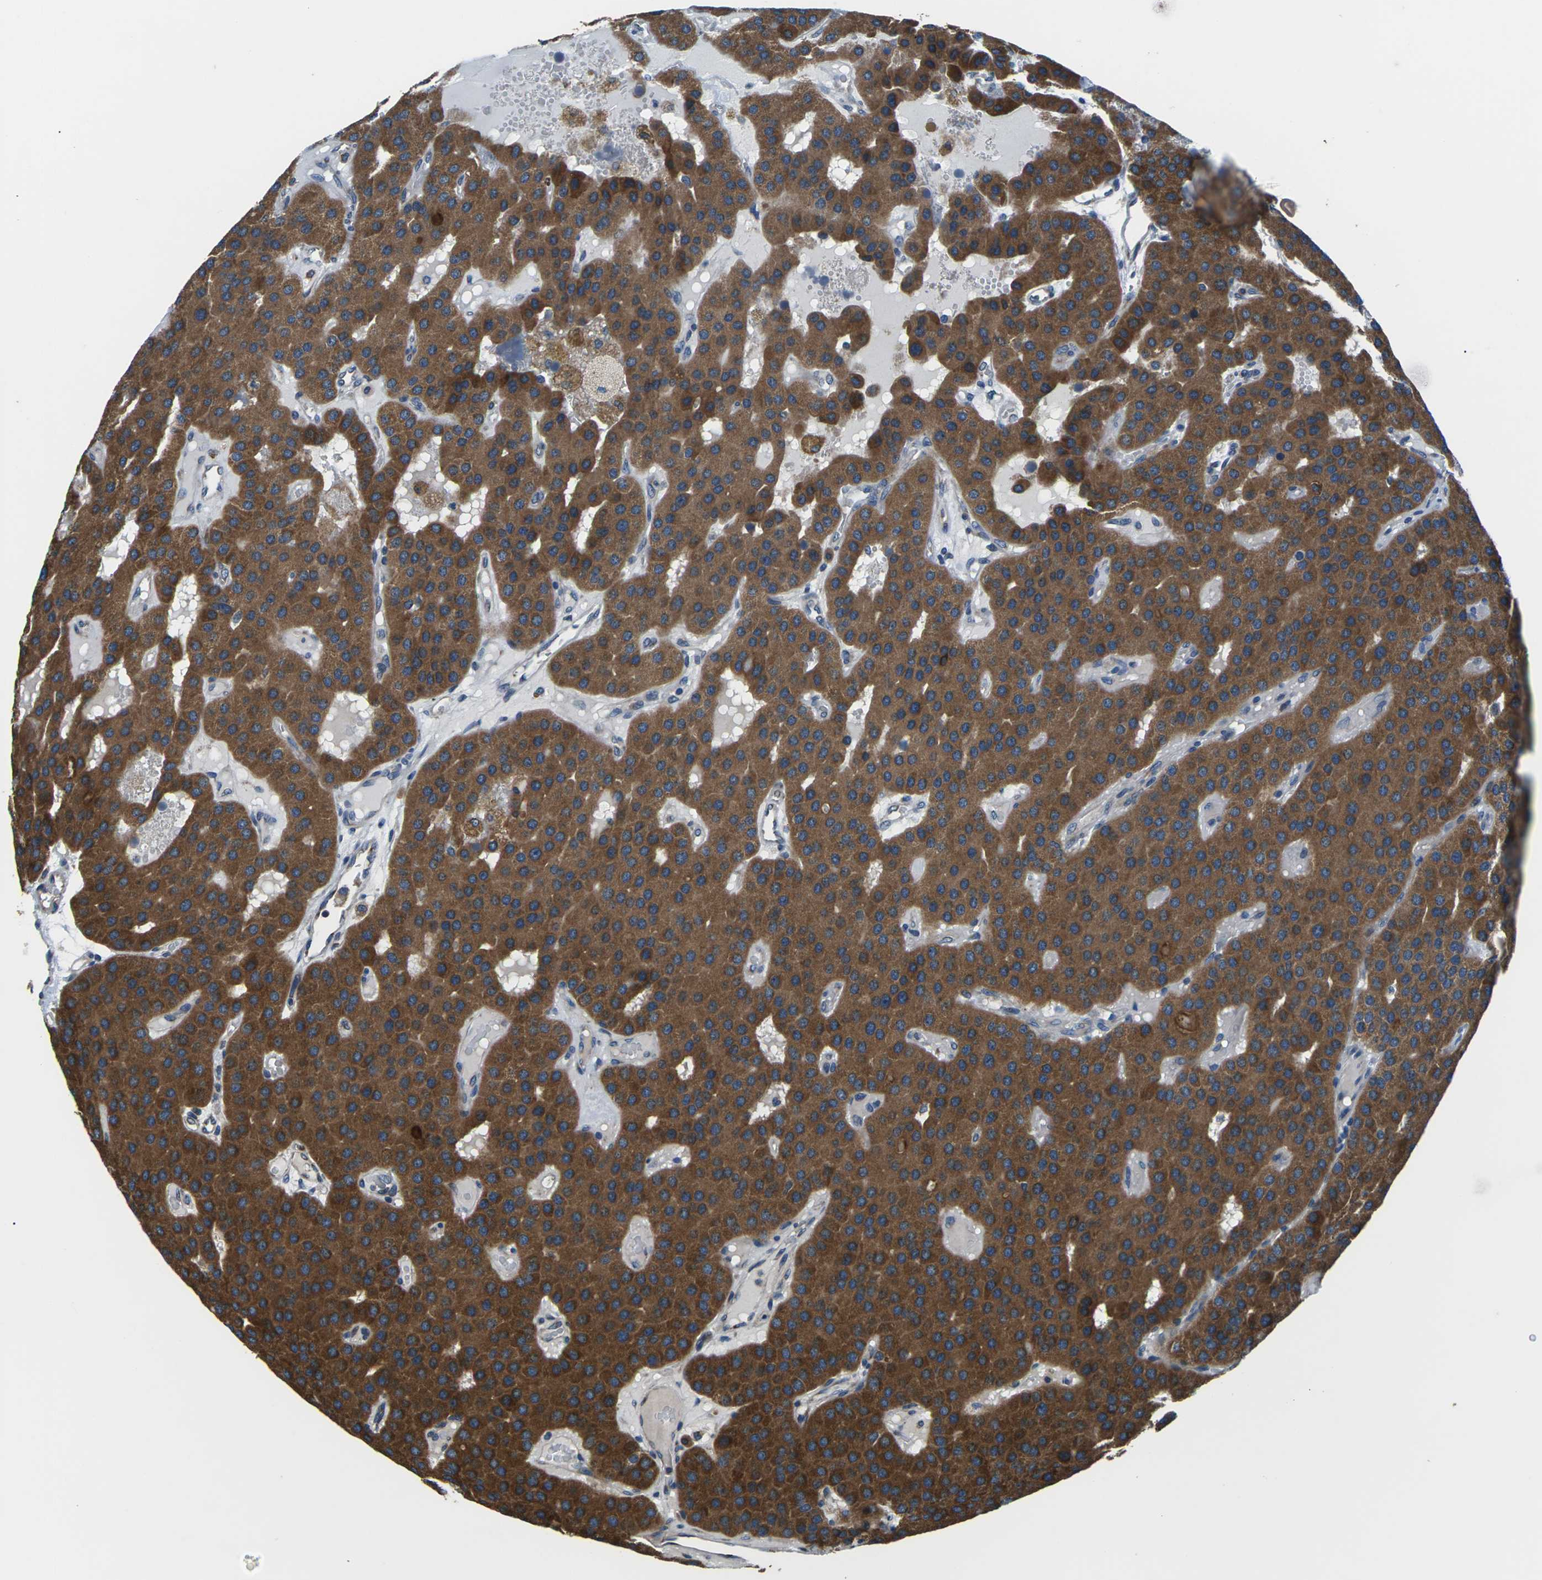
{"staining": {"intensity": "moderate", "quantity": ">75%", "location": "cytoplasmic/membranous"}, "tissue": "parathyroid gland", "cell_type": "Glandular cells", "image_type": "normal", "snomed": [{"axis": "morphology", "description": "Normal tissue, NOS"}, {"axis": "morphology", "description": "Adenoma, NOS"}, {"axis": "topography", "description": "Parathyroid gland"}], "caption": "A medium amount of moderate cytoplasmic/membranous positivity is identified in about >75% of glandular cells in benign parathyroid gland.", "gene": "GABRP", "patient": {"sex": "female", "age": 86}}